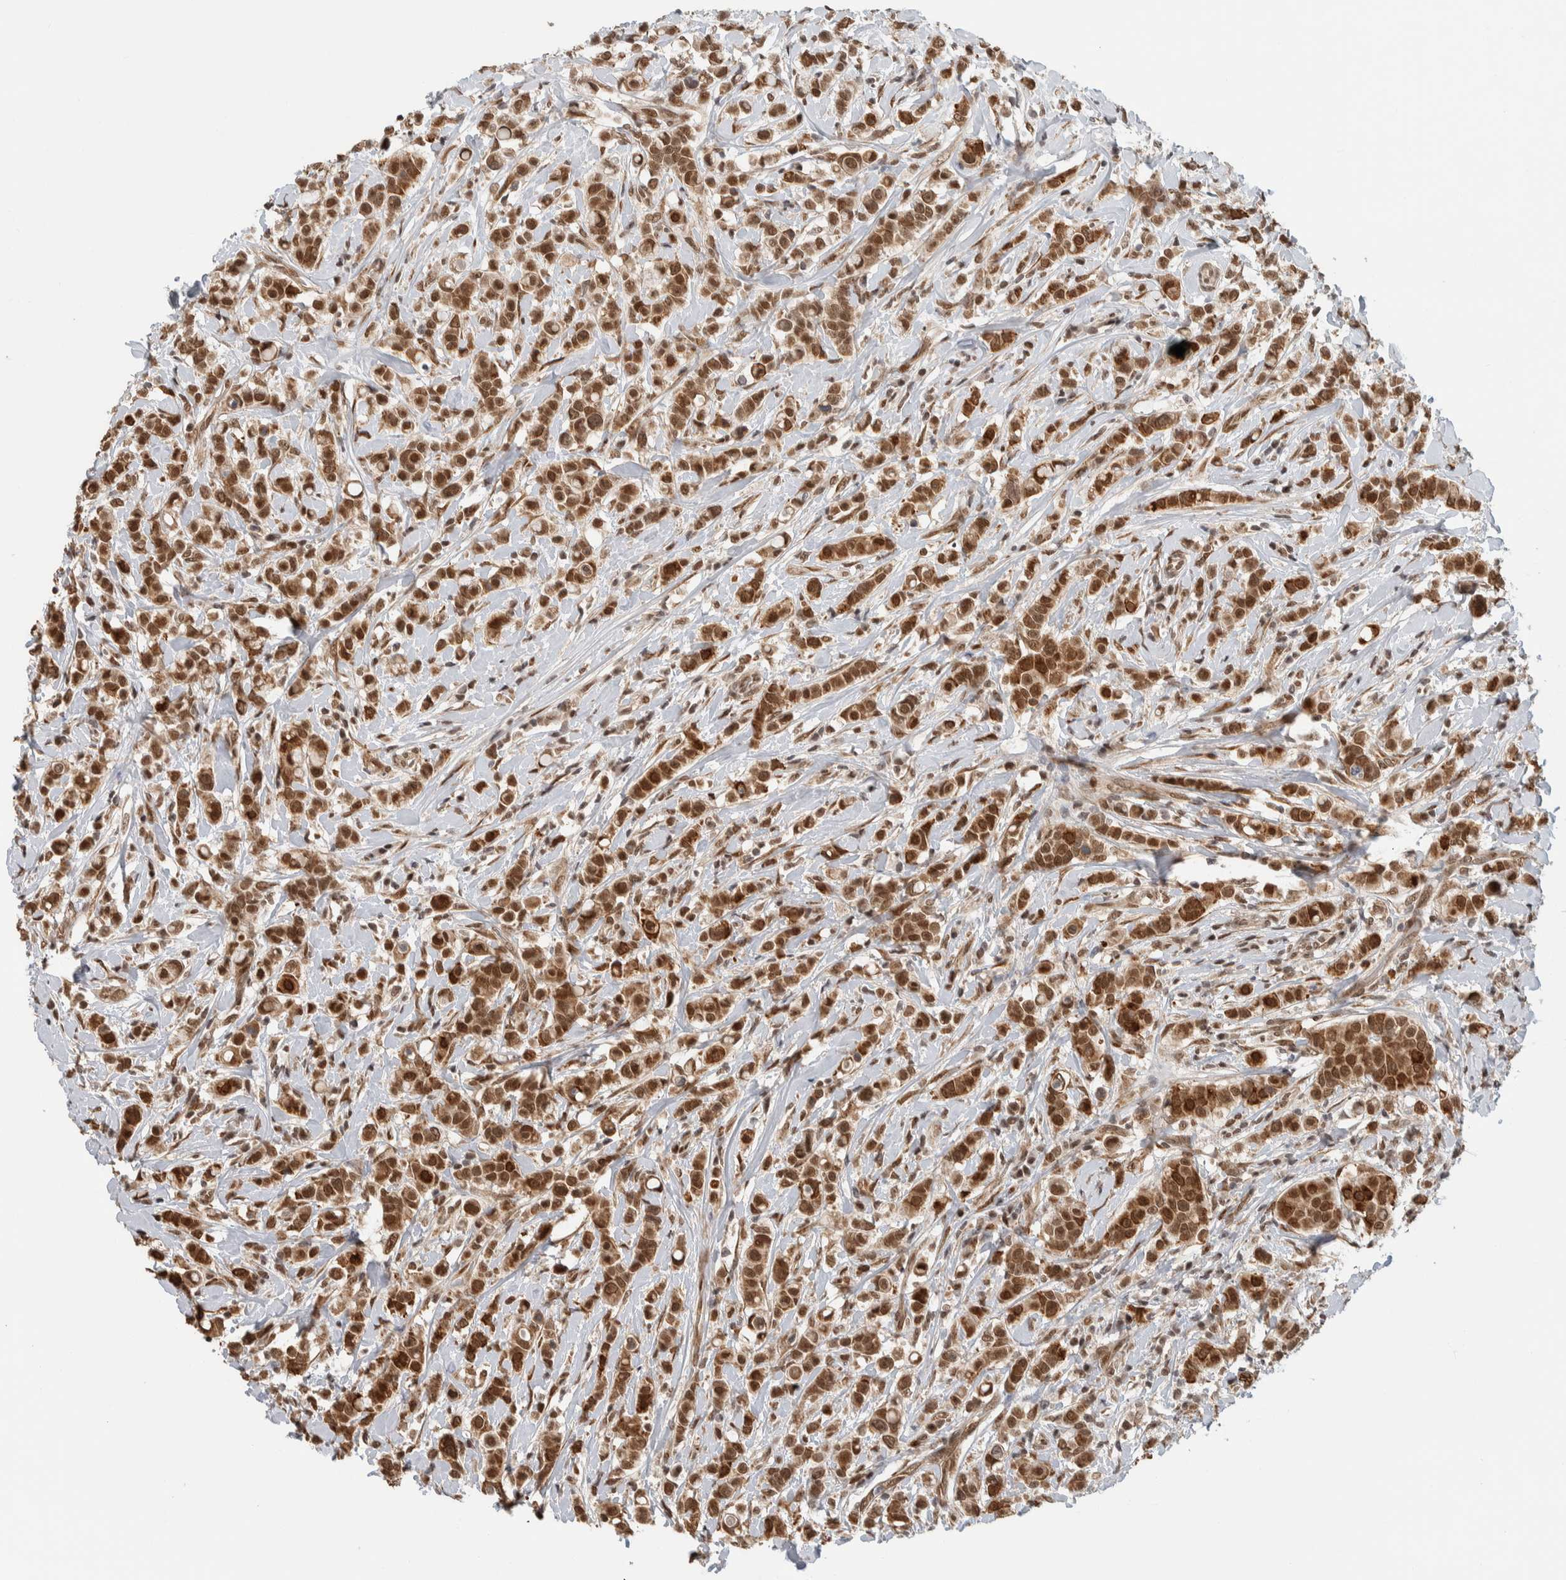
{"staining": {"intensity": "strong", "quantity": ">75%", "location": "cytoplasmic/membranous,nuclear"}, "tissue": "breast cancer", "cell_type": "Tumor cells", "image_type": "cancer", "snomed": [{"axis": "morphology", "description": "Duct carcinoma"}, {"axis": "topography", "description": "Breast"}], "caption": "The immunohistochemical stain shows strong cytoplasmic/membranous and nuclear staining in tumor cells of breast cancer (infiltrating ductal carcinoma) tissue.", "gene": "TNRC18", "patient": {"sex": "female", "age": 27}}